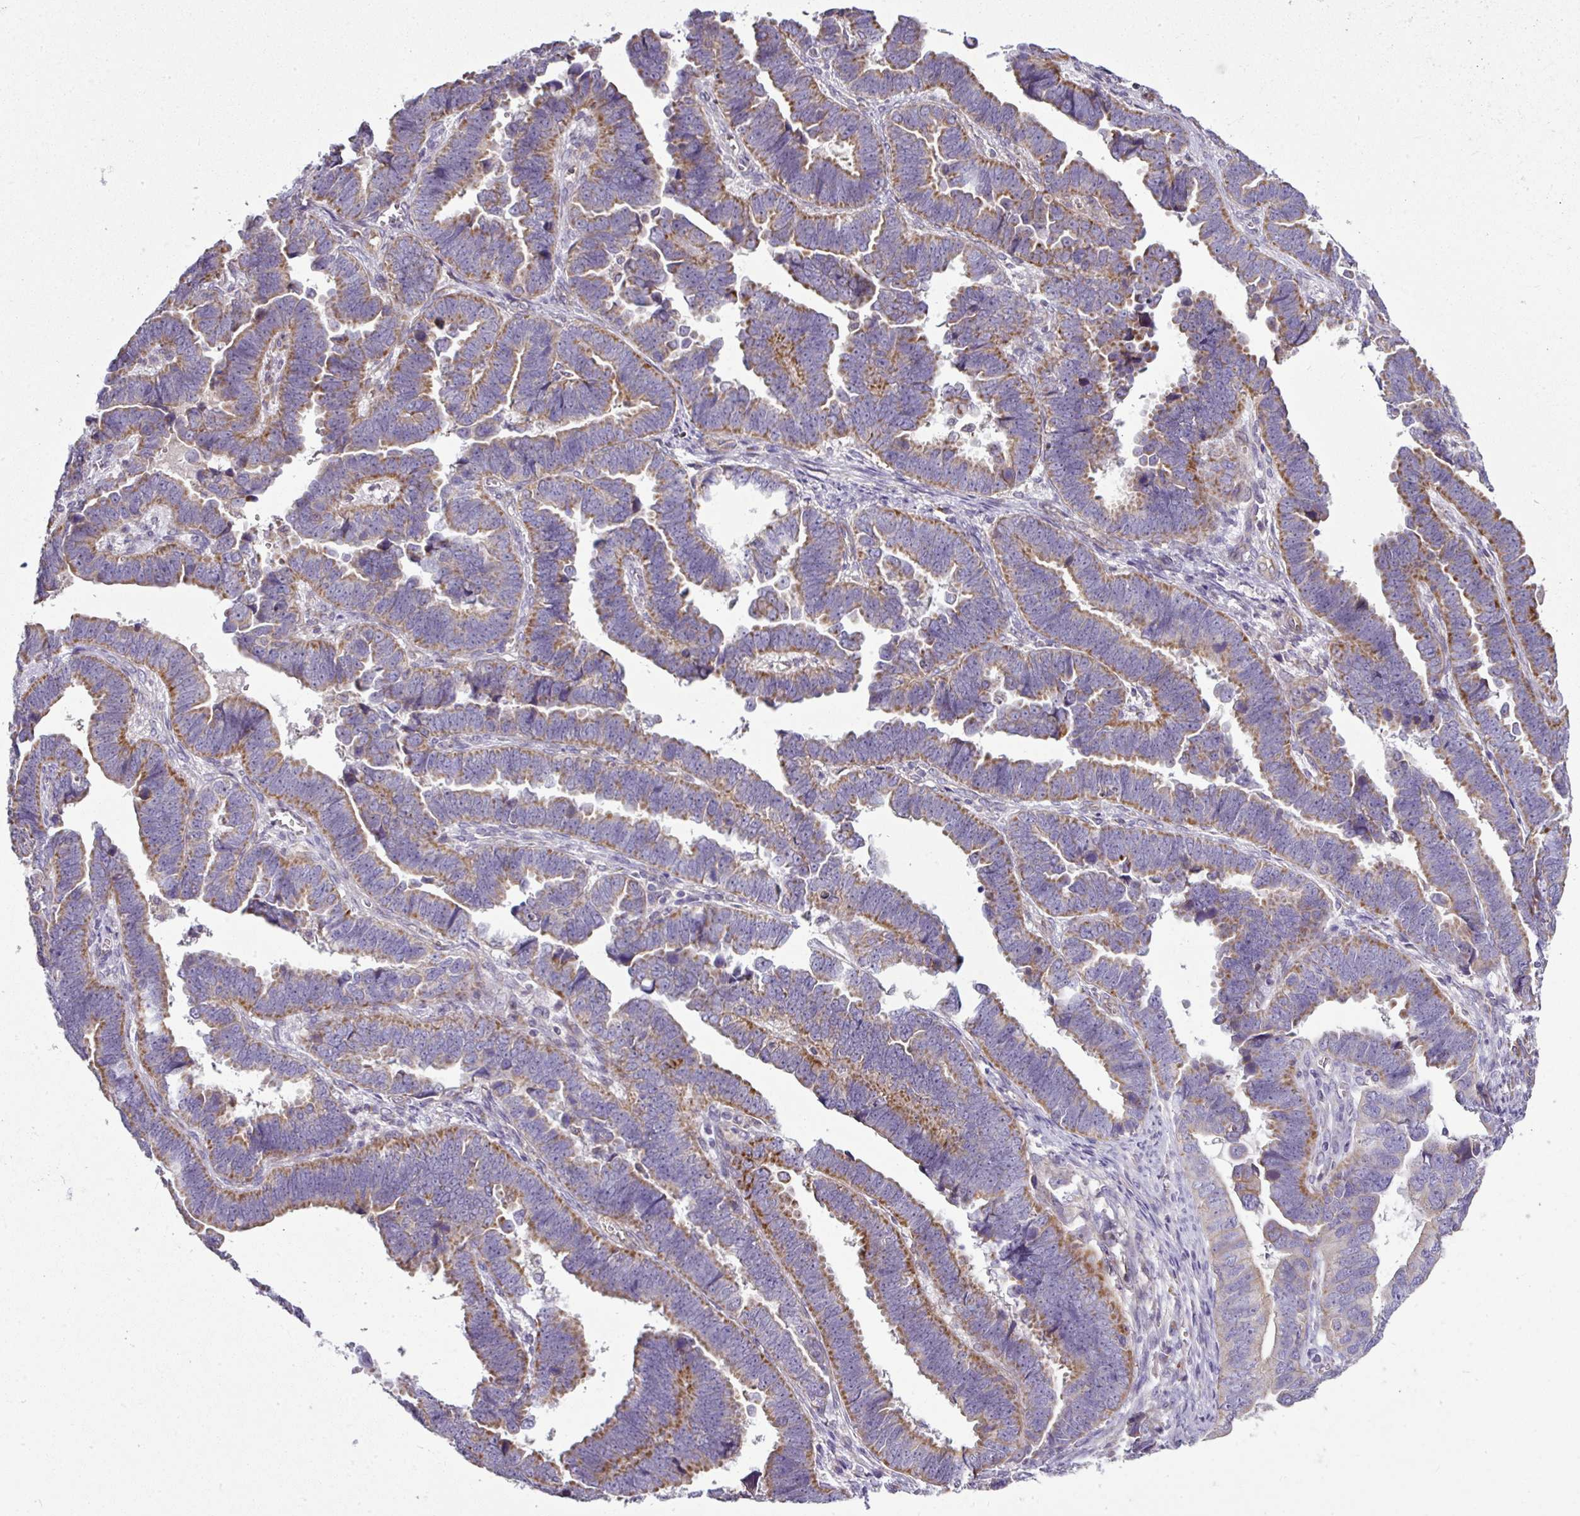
{"staining": {"intensity": "moderate", "quantity": ">75%", "location": "cytoplasmic/membranous"}, "tissue": "endometrial cancer", "cell_type": "Tumor cells", "image_type": "cancer", "snomed": [{"axis": "morphology", "description": "Adenocarcinoma, NOS"}, {"axis": "topography", "description": "Endometrium"}], "caption": "This is an image of IHC staining of endometrial cancer (adenocarcinoma), which shows moderate positivity in the cytoplasmic/membranous of tumor cells.", "gene": "GAN", "patient": {"sex": "female", "age": 75}}